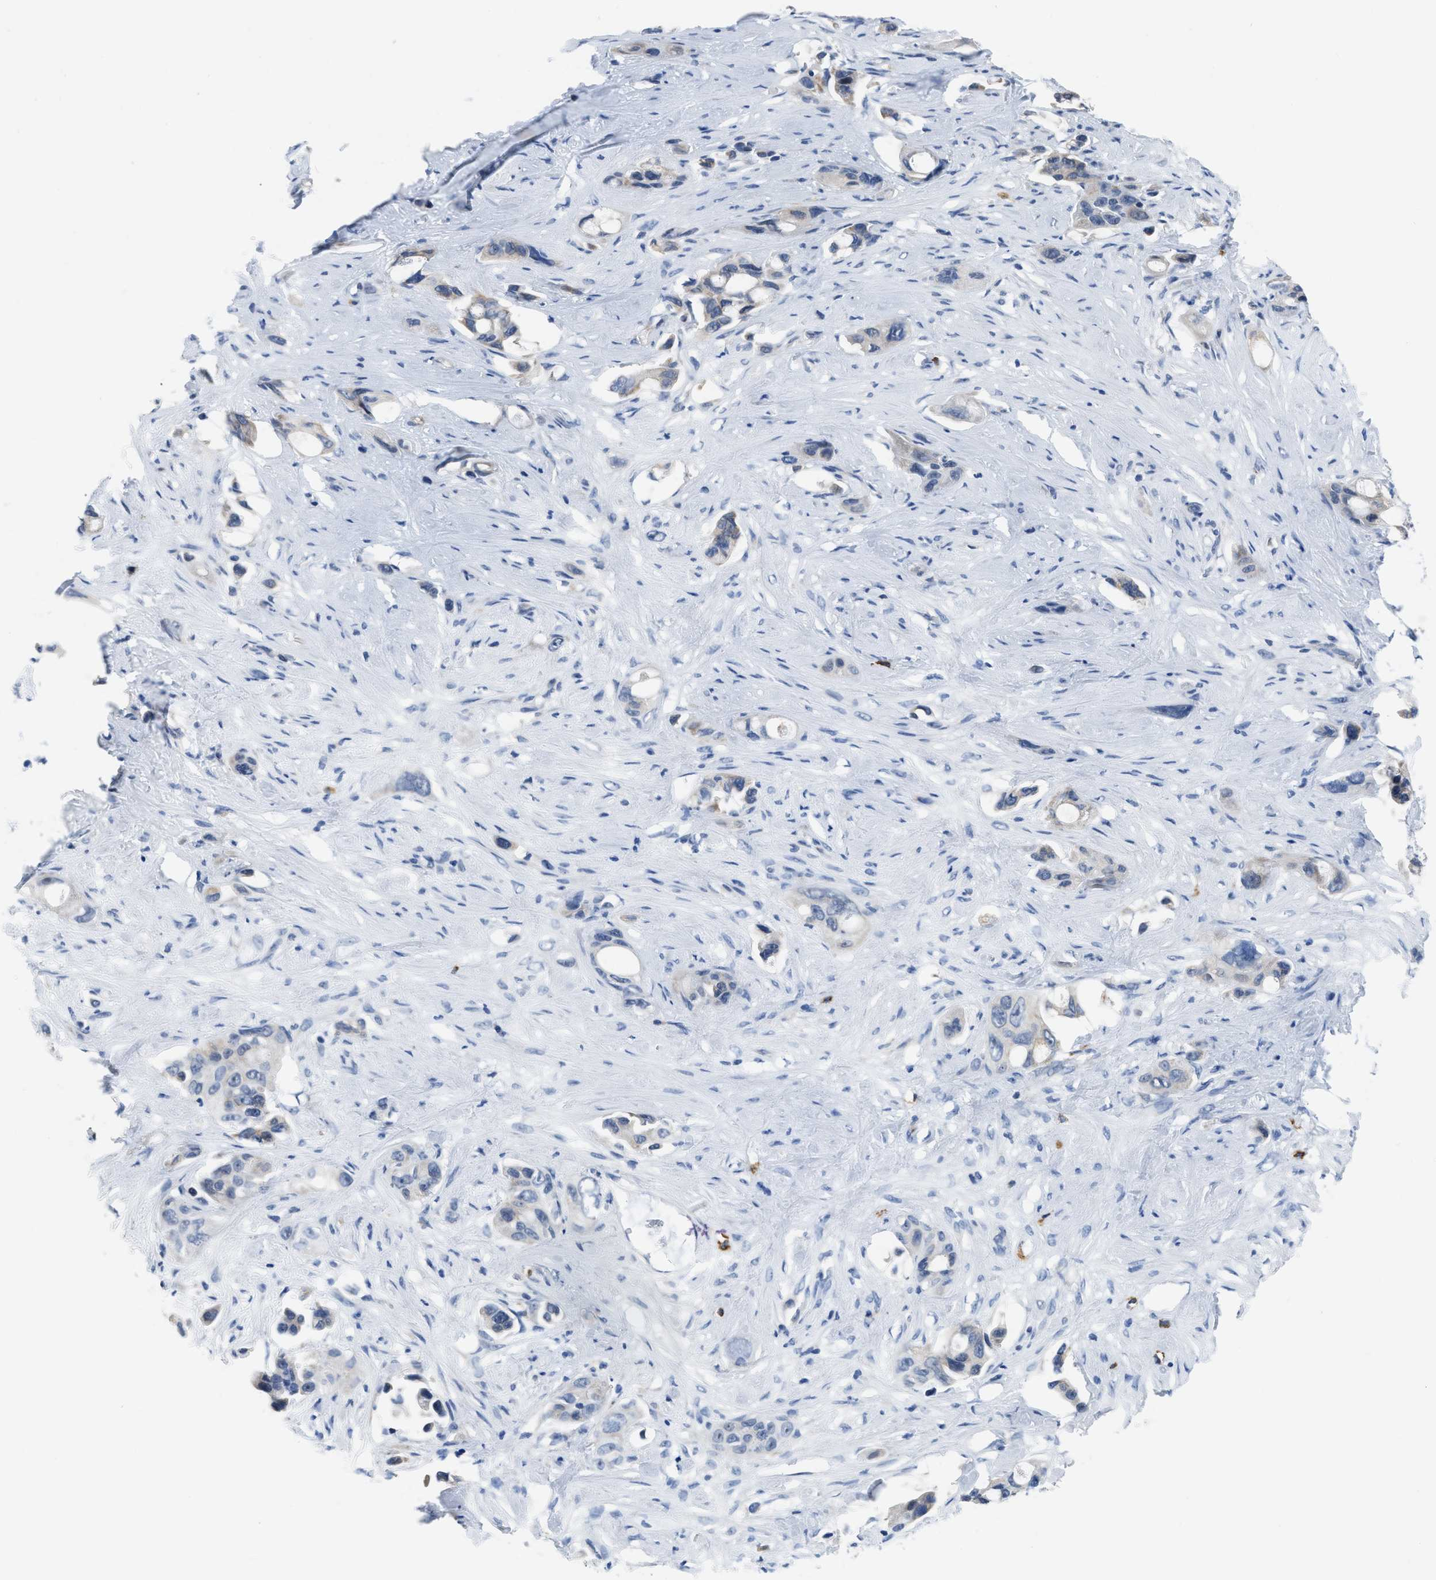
{"staining": {"intensity": "weak", "quantity": "<25%", "location": "cytoplasmic/membranous"}, "tissue": "pancreatic cancer", "cell_type": "Tumor cells", "image_type": "cancer", "snomed": [{"axis": "morphology", "description": "Adenocarcinoma, NOS"}, {"axis": "topography", "description": "Pancreas"}], "caption": "Tumor cells show no significant protein expression in pancreatic cancer. Nuclei are stained in blue.", "gene": "ETFA", "patient": {"sex": "male", "age": 53}}